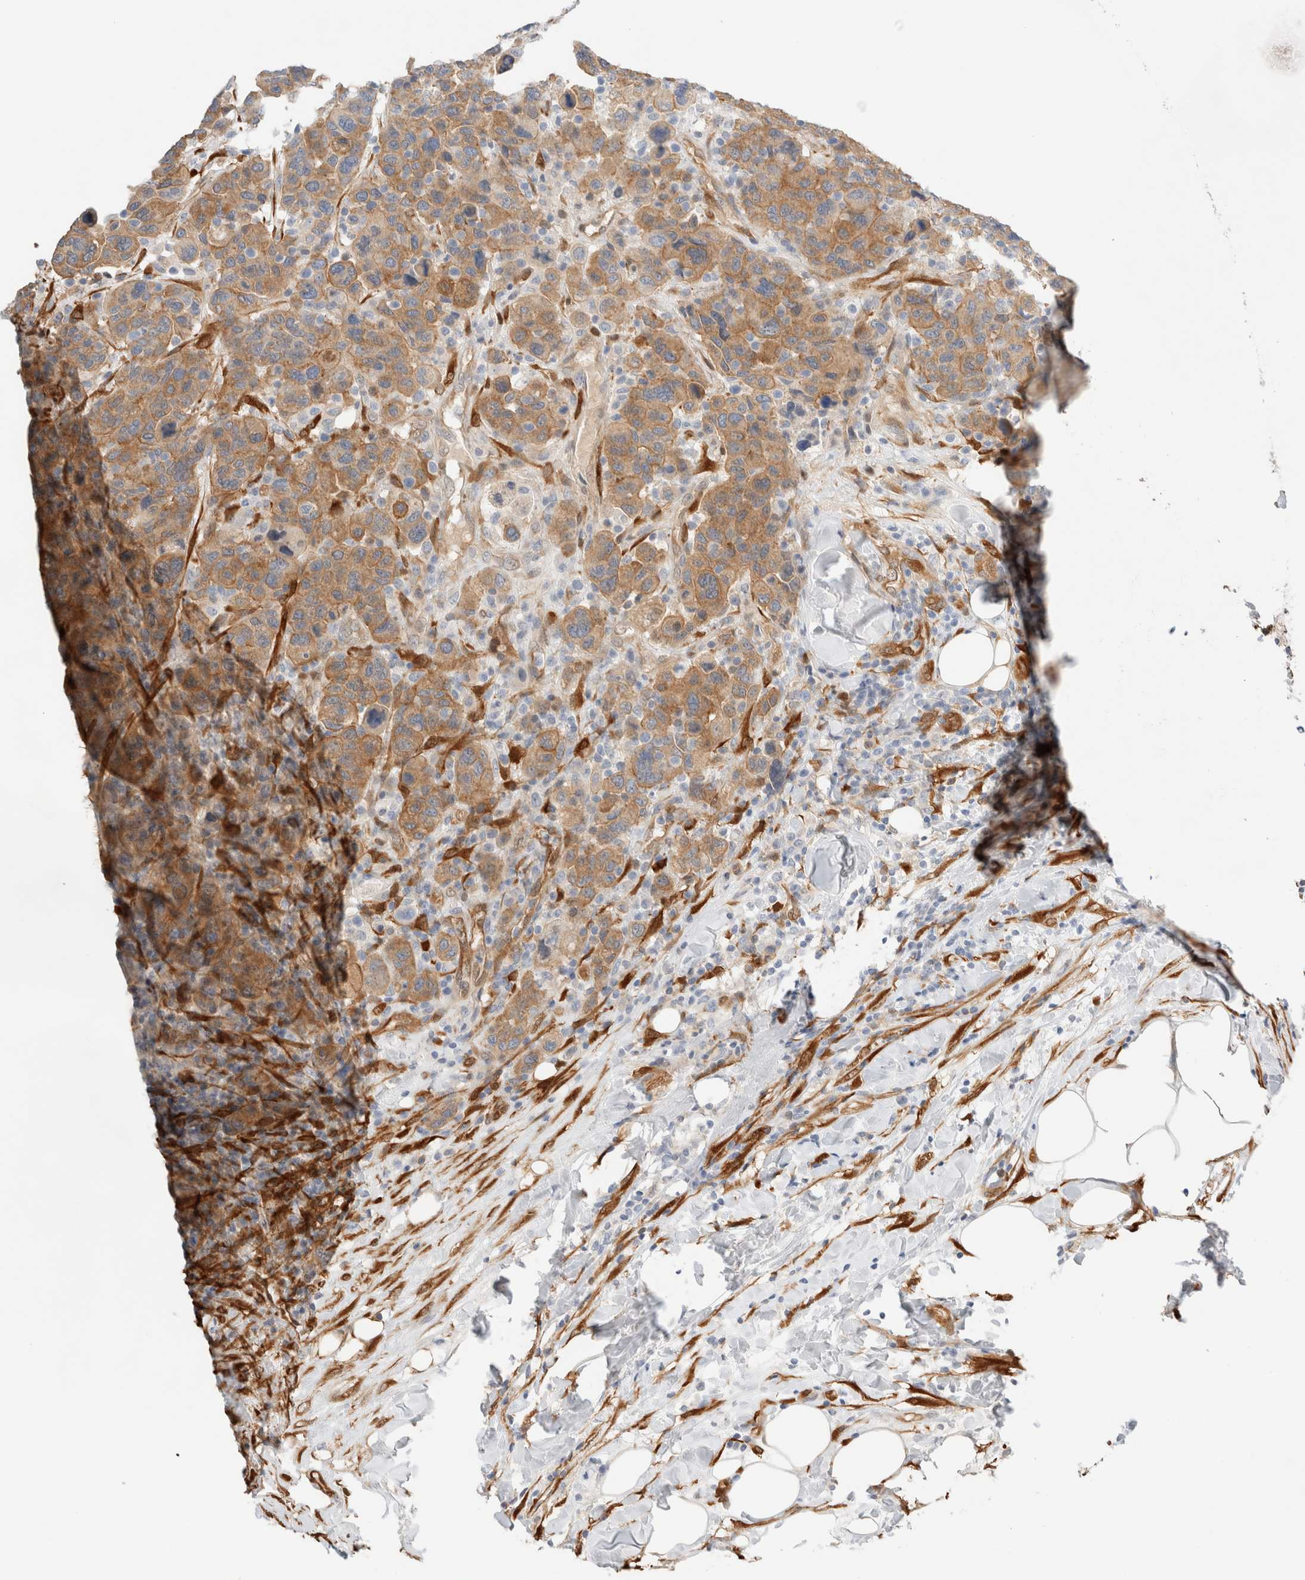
{"staining": {"intensity": "moderate", "quantity": ">75%", "location": "cytoplasmic/membranous"}, "tissue": "breast cancer", "cell_type": "Tumor cells", "image_type": "cancer", "snomed": [{"axis": "morphology", "description": "Duct carcinoma"}, {"axis": "topography", "description": "Breast"}], "caption": "An image of human breast cancer stained for a protein exhibits moderate cytoplasmic/membranous brown staining in tumor cells. (IHC, brightfield microscopy, high magnification).", "gene": "LMCD1", "patient": {"sex": "female", "age": 37}}